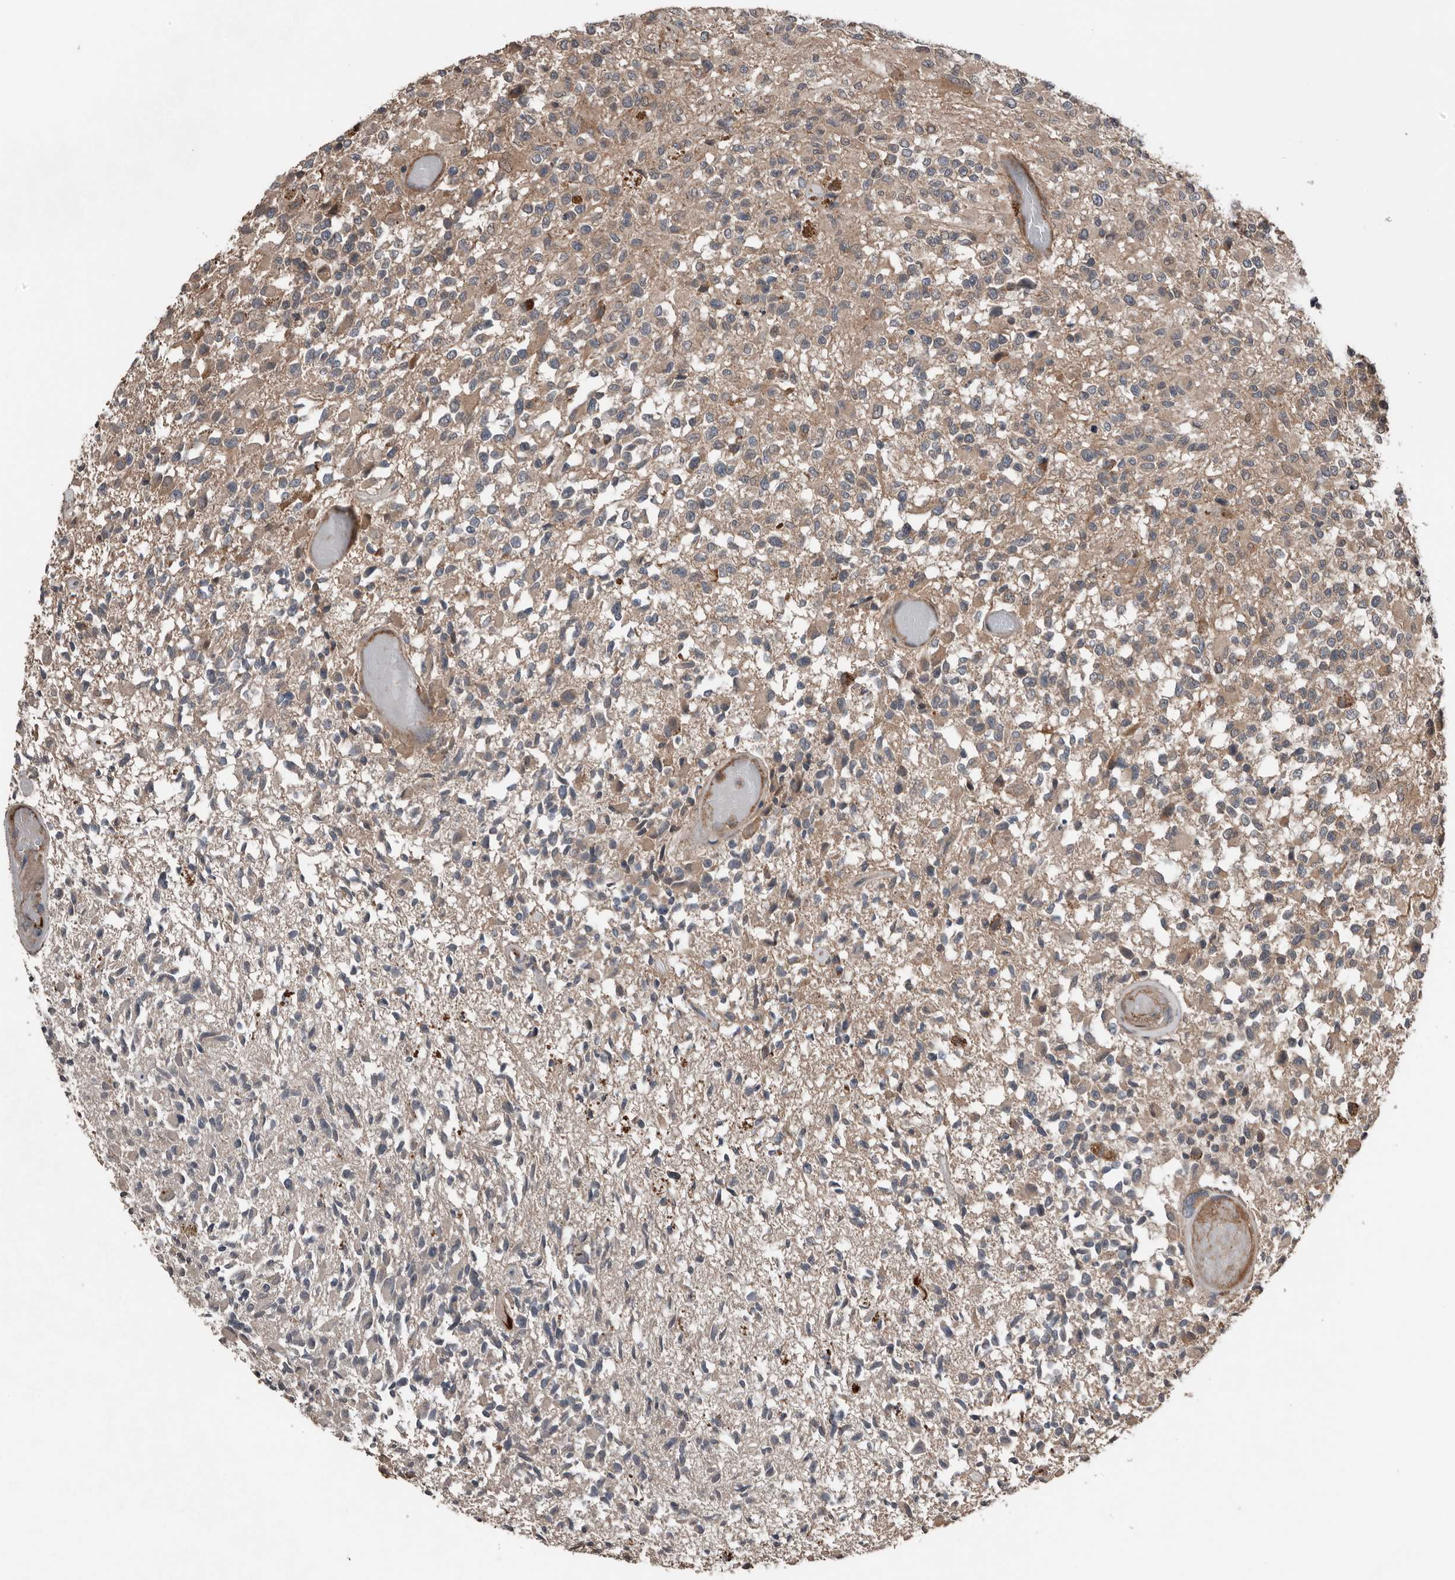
{"staining": {"intensity": "moderate", "quantity": "25%-75%", "location": "cytoplasmic/membranous"}, "tissue": "glioma", "cell_type": "Tumor cells", "image_type": "cancer", "snomed": [{"axis": "morphology", "description": "Glioma, malignant, High grade"}, {"axis": "morphology", "description": "Glioblastoma, NOS"}, {"axis": "topography", "description": "Brain"}], "caption": "Malignant glioma (high-grade) was stained to show a protein in brown. There is medium levels of moderate cytoplasmic/membranous staining in about 25%-75% of tumor cells.", "gene": "DNAJB4", "patient": {"sex": "male", "age": 60}}